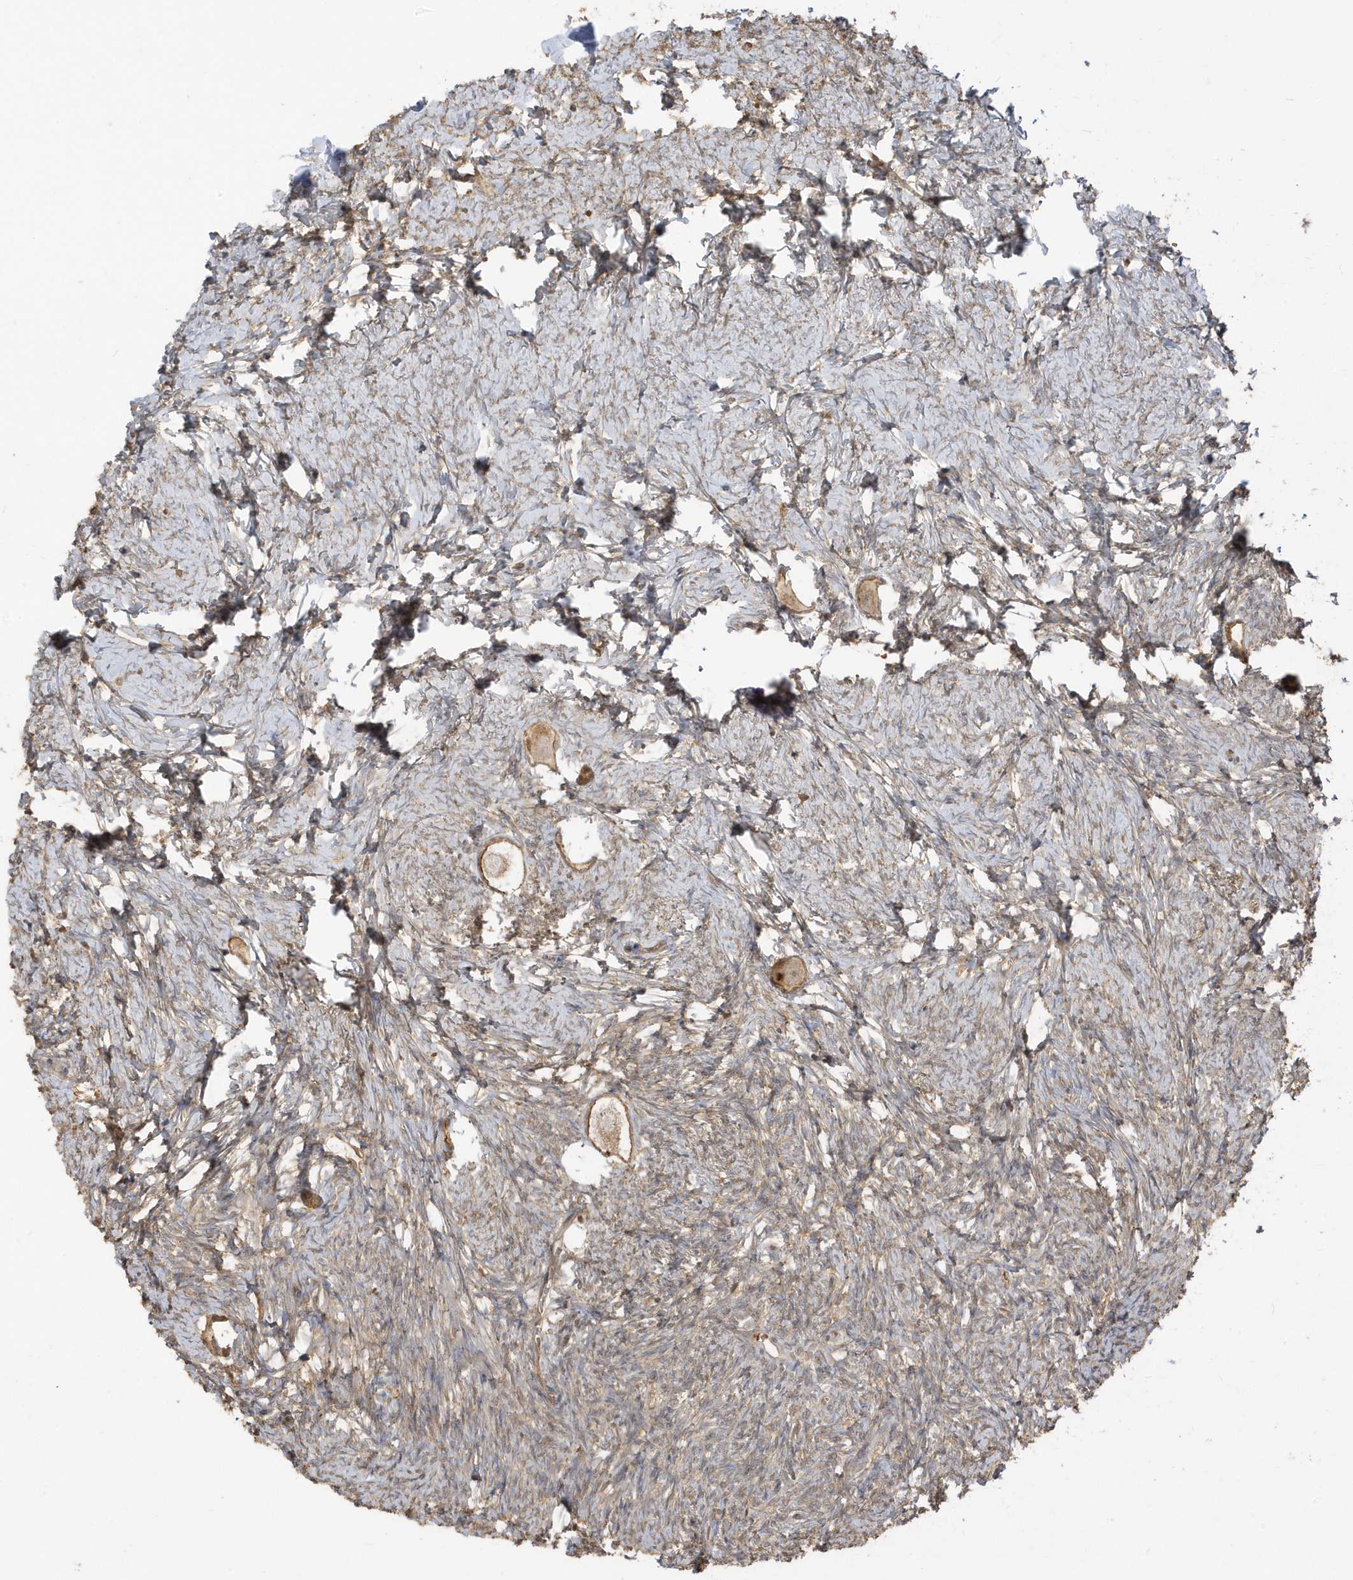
{"staining": {"intensity": "moderate", "quantity": ">75%", "location": "cytoplasmic/membranous"}, "tissue": "ovary", "cell_type": "Follicle cells", "image_type": "normal", "snomed": [{"axis": "morphology", "description": "Normal tissue, NOS"}, {"axis": "topography", "description": "Ovary"}], "caption": "An IHC histopathology image of unremarkable tissue is shown. Protein staining in brown labels moderate cytoplasmic/membranous positivity in ovary within follicle cells. The protein of interest is shown in brown color, while the nuclei are stained blue.", "gene": "ZBTB8A", "patient": {"sex": "female", "age": 27}}